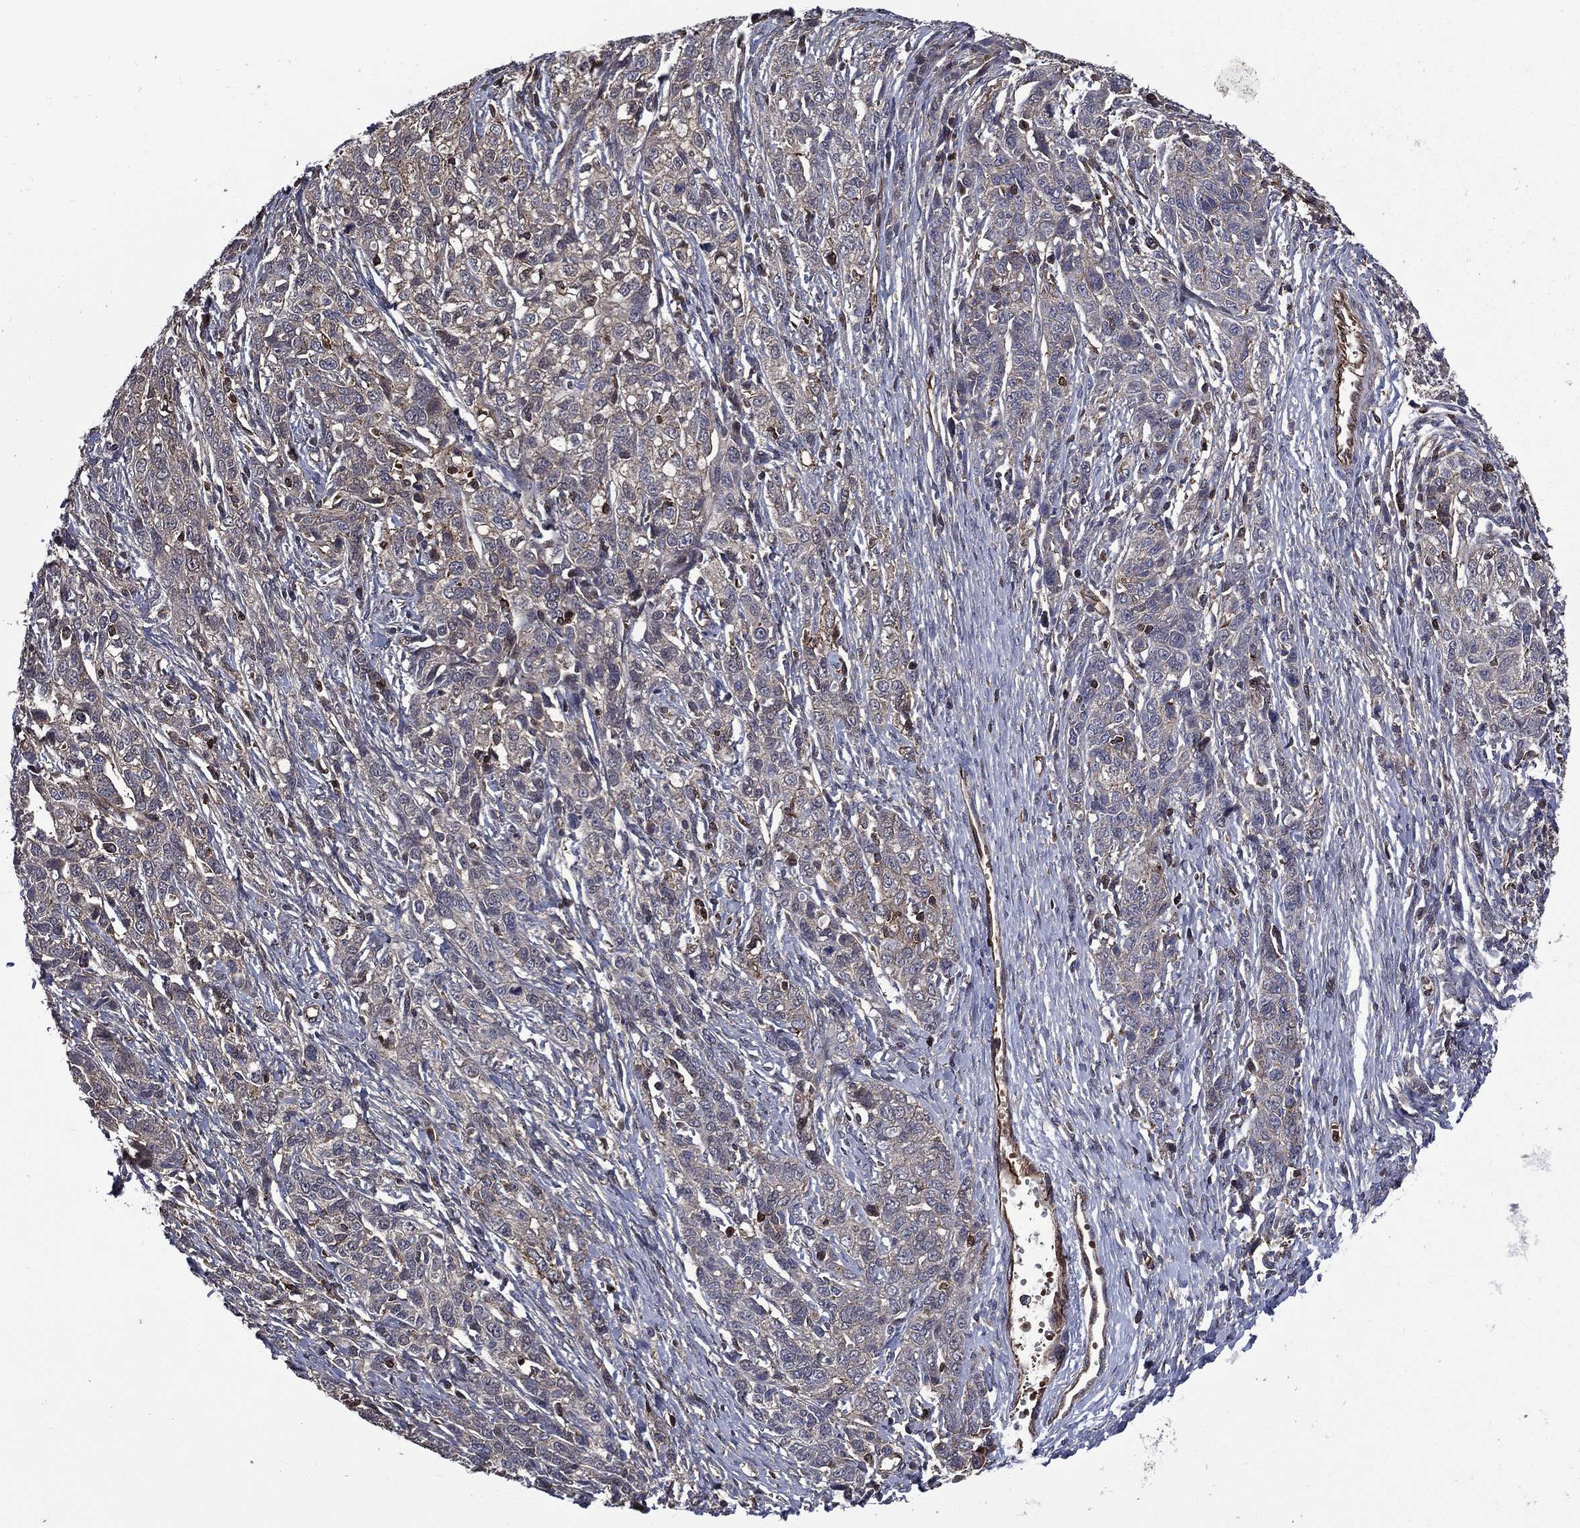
{"staining": {"intensity": "moderate", "quantity": "<25%", "location": "cytoplasmic/membranous"}, "tissue": "ovarian cancer", "cell_type": "Tumor cells", "image_type": "cancer", "snomed": [{"axis": "morphology", "description": "Cystadenocarcinoma, serous, NOS"}, {"axis": "topography", "description": "Ovary"}], "caption": "This histopathology image displays ovarian cancer stained with immunohistochemistry to label a protein in brown. The cytoplasmic/membranous of tumor cells show moderate positivity for the protein. Nuclei are counter-stained blue.", "gene": "PLPP3", "patient": {"sex": "female", "age": 71}}